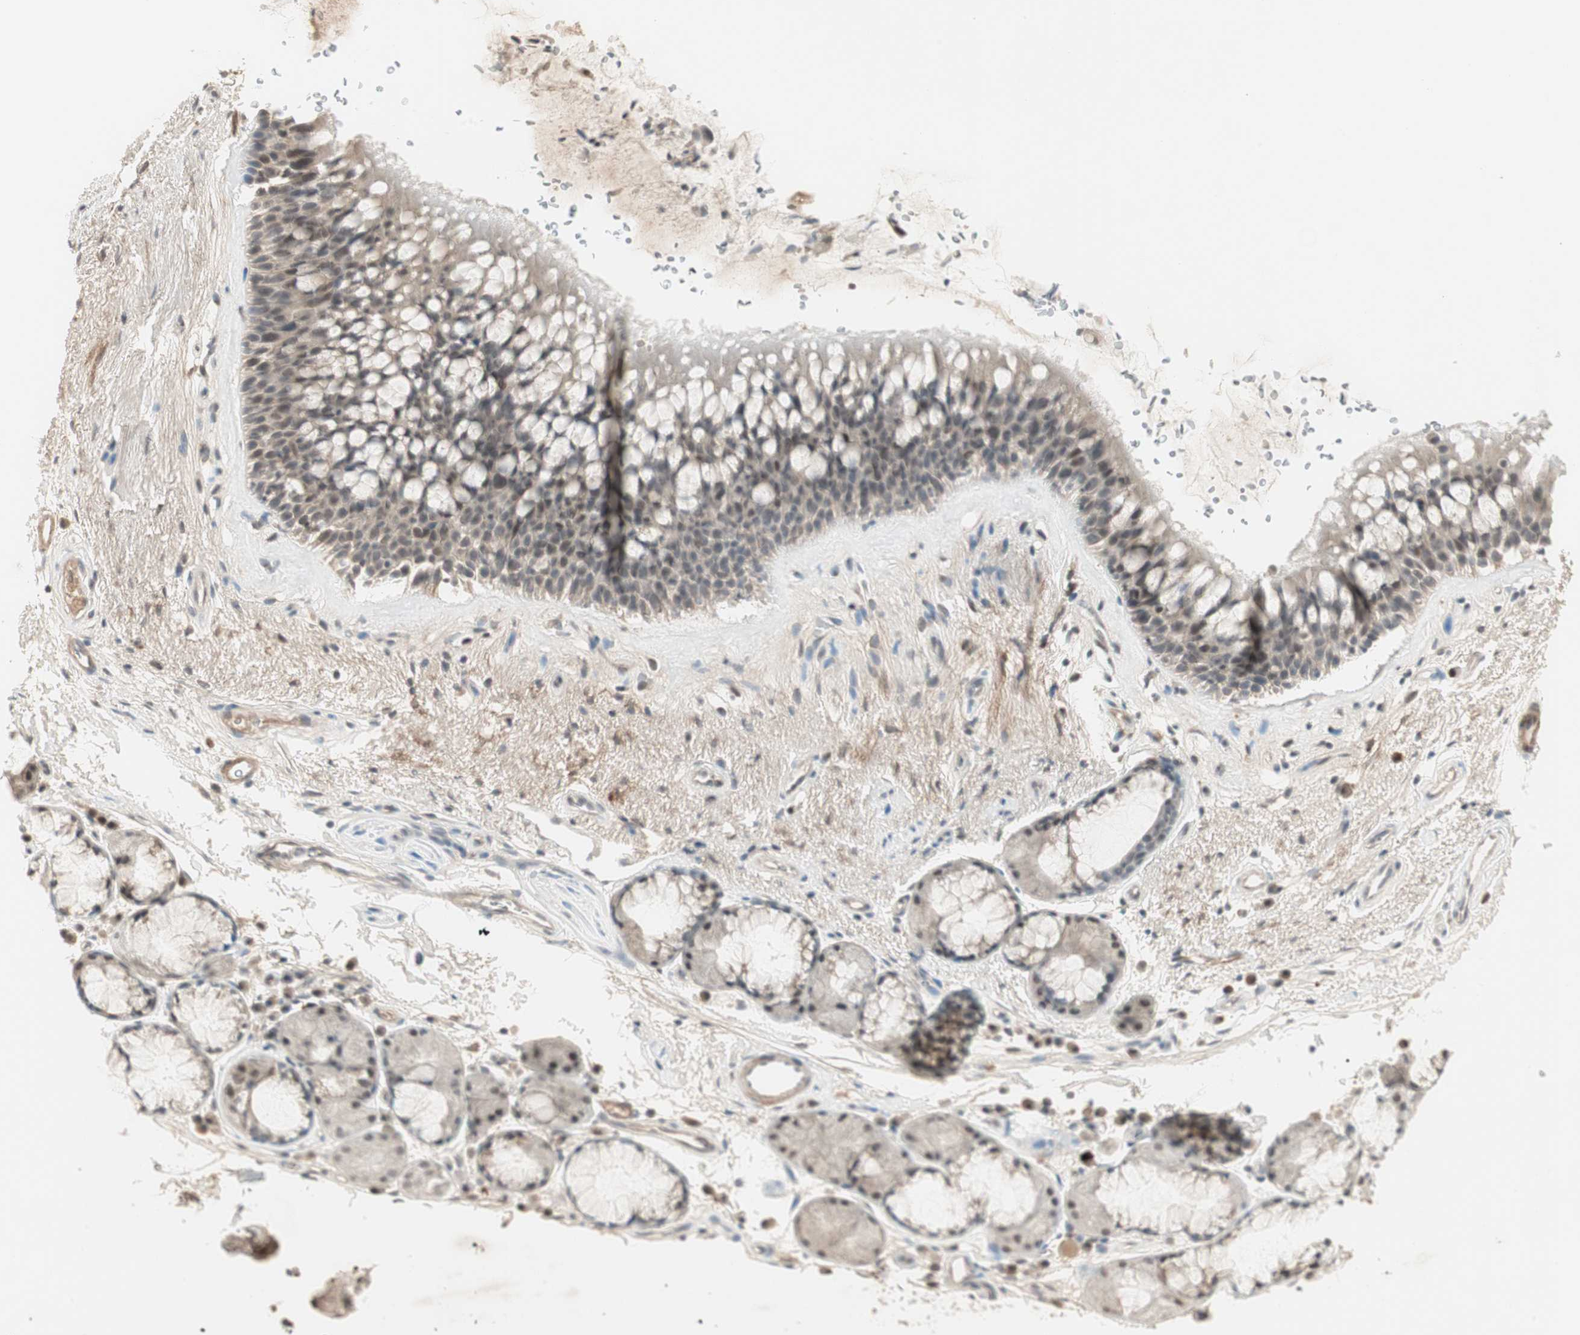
{"staining": {"intensity": "moderate", "quantity": "<25%", "location": "nuclear"}, "tissue": "bronchus", "cell_type": "Respiratory epithelial cells", "image_type": "normal", "snomed": [{"axis": "morphology", "description": "Normal tissue, NOS"}, {"axis": "topography", "description": "Bronchus"}], "caption": "The immunohistochemical stain highlights moderate nuclear expression in respiratory epithelial cells of benign bronchus. (Brightfield microscopy of DAB IHC at high magnification).", "gene": "RNGTT", "patient": {"sex": "female", "age": 54}}